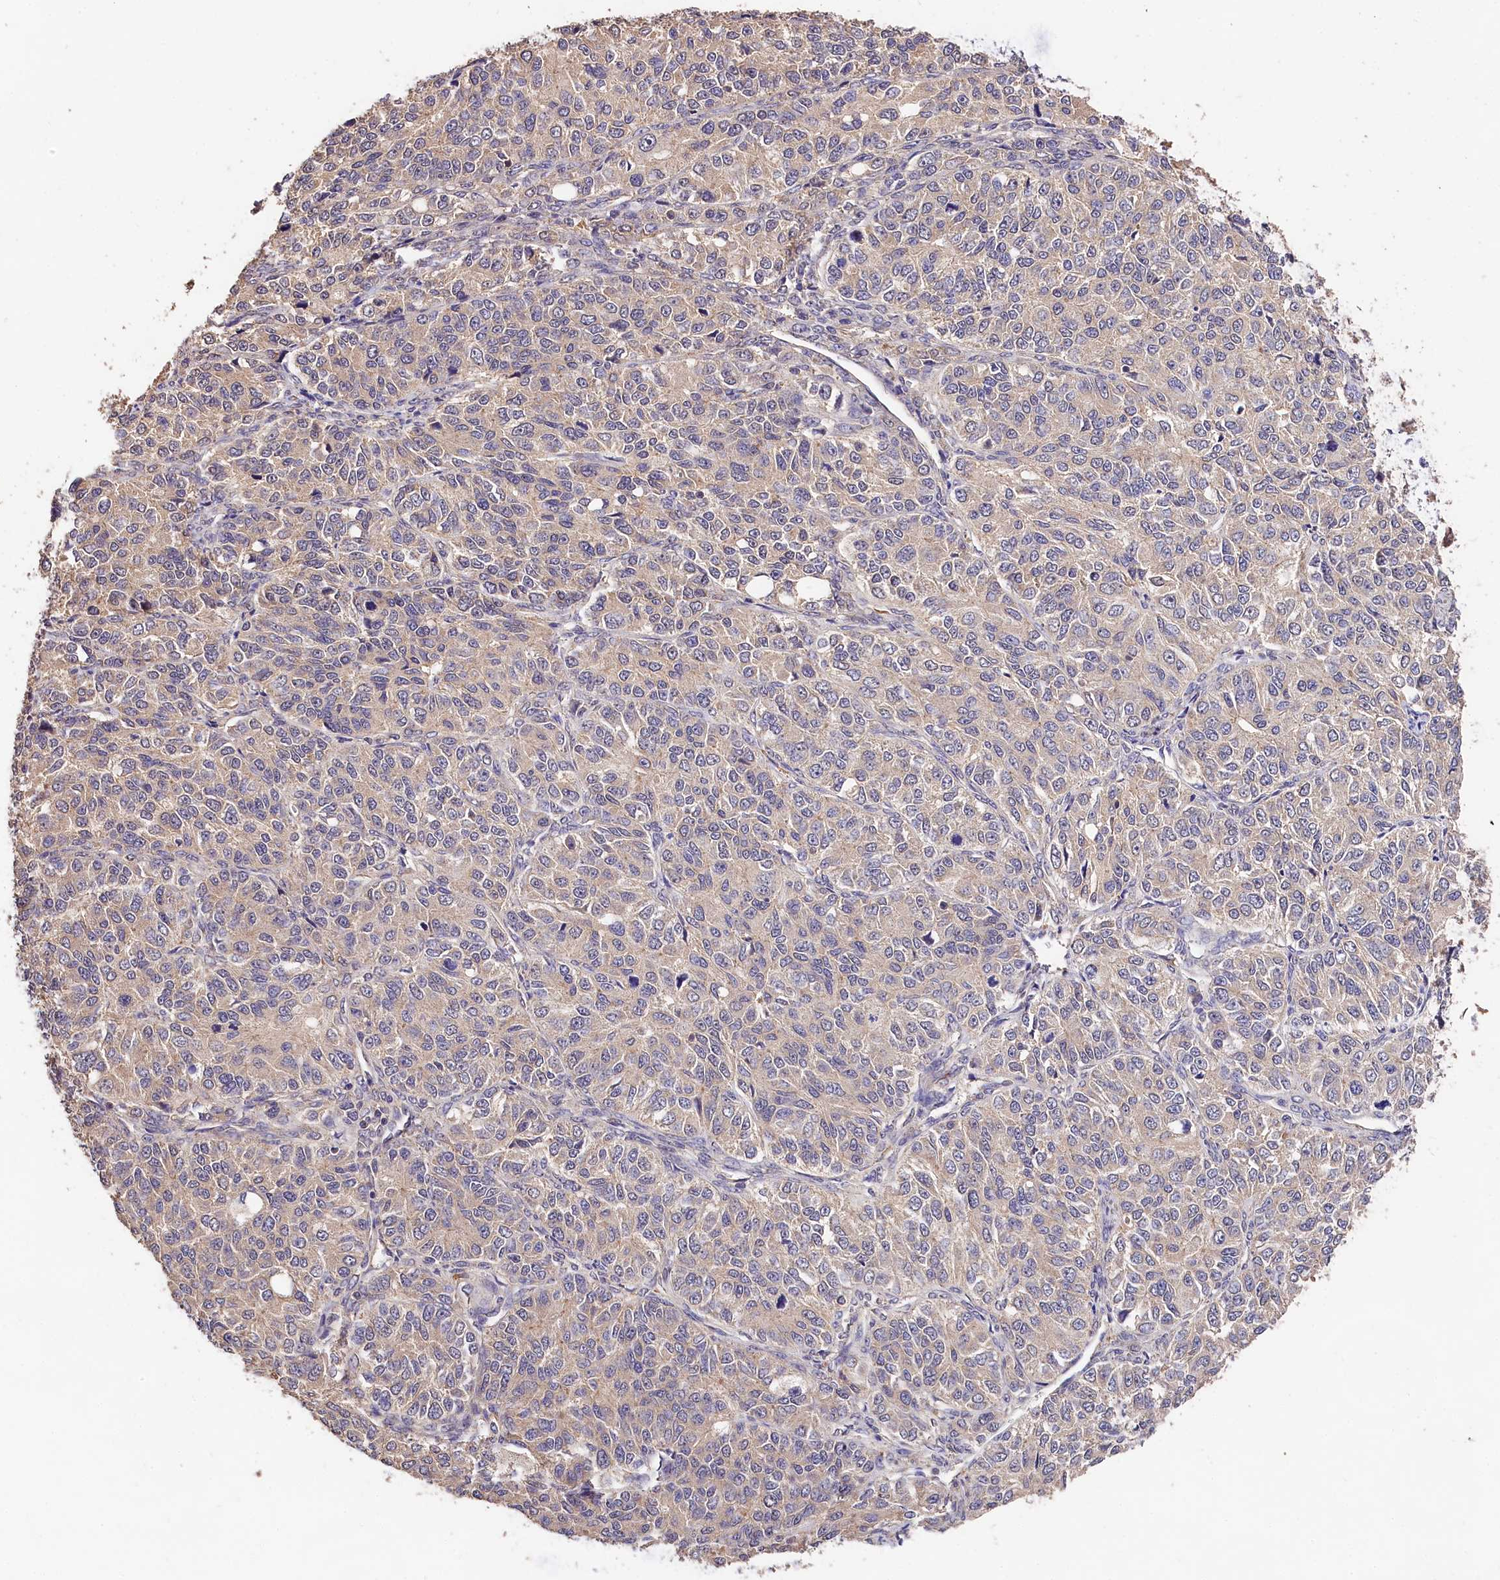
{"staining": {"intensity": "weak", "quantity": "<25%", "location": "cytoplasmic/membranous"}, "tissue": "ovarian cancer", "cell_type": "Tumor cells", "image_type": "cancer", "snomed": [{"axis": "morphology", "description": "Carcinoma, endometroid"}, {"axis": "topography", "description": "Ovary"}], "caption": "High magnification brightfield microscopy of endometroid carcinoma (ovarian) stained with DAB (brown) and counterstained with hematoxylin (blue): tumor cells show no significant staining.", "gene": "OAS3", "patient": {"sex": "female", "age": 51}}